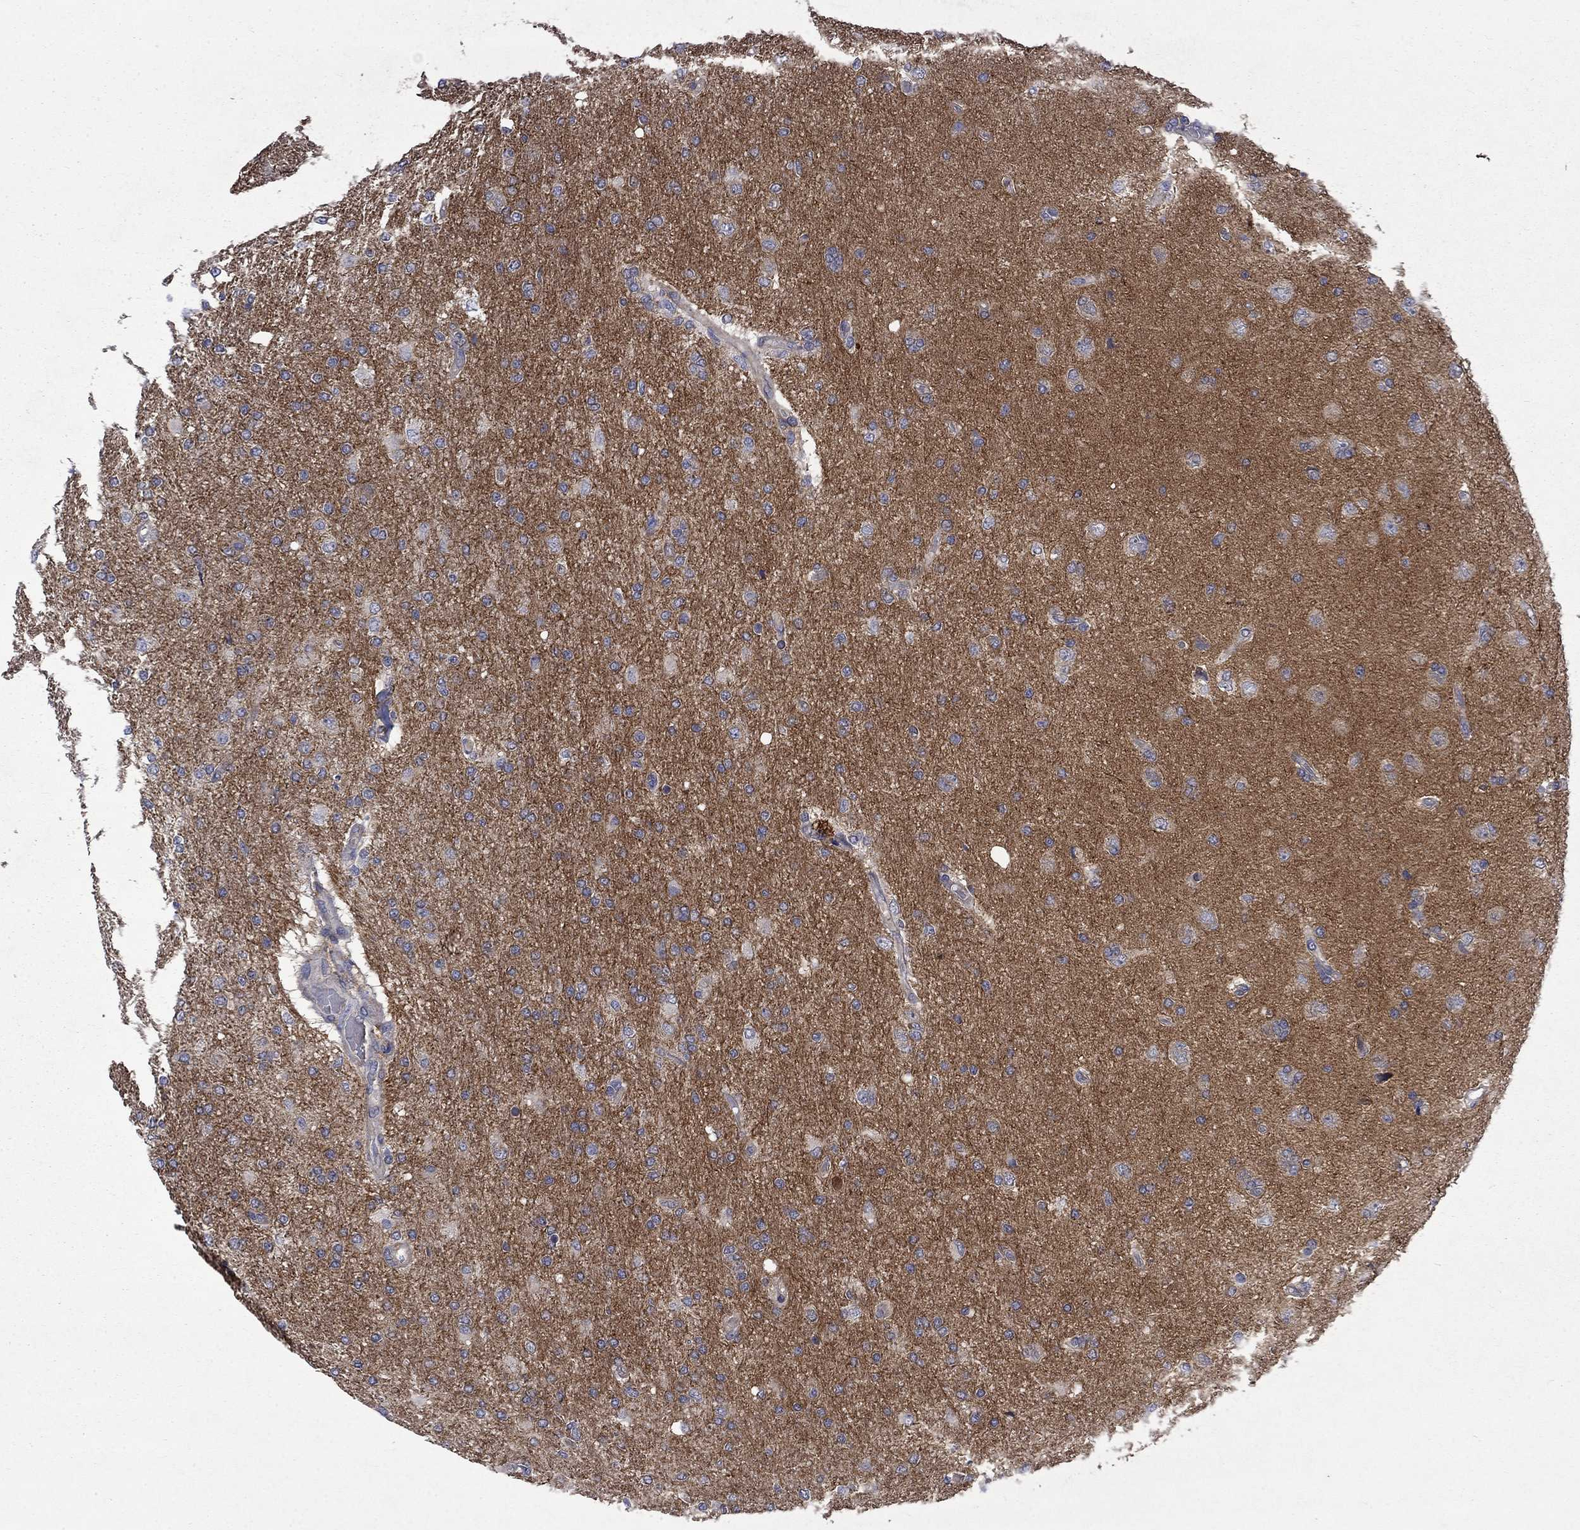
{"staining": {"intensity": "negative", "quantity": "none", "location": "none"}, "tissue": "glioma", "cell_type": "Tumor cells", "image_type": "cancer", "snomed": [{"axis": "morphology", "description": "Glioma, malignant, High grade"}, {"axis": "topography", "description": "Cerebral cortex"}], "caption": "IHC of human malignant high-grade glioma displays no positivity in tumor cells. Brightfield microscopy of immunohistochemistry (IHC) stained with DAB (brown) and hematoxylin (blue), captured at high magnification.", "gene": "HSPA12A", "patient": {"sex": "male", "age": 70}}